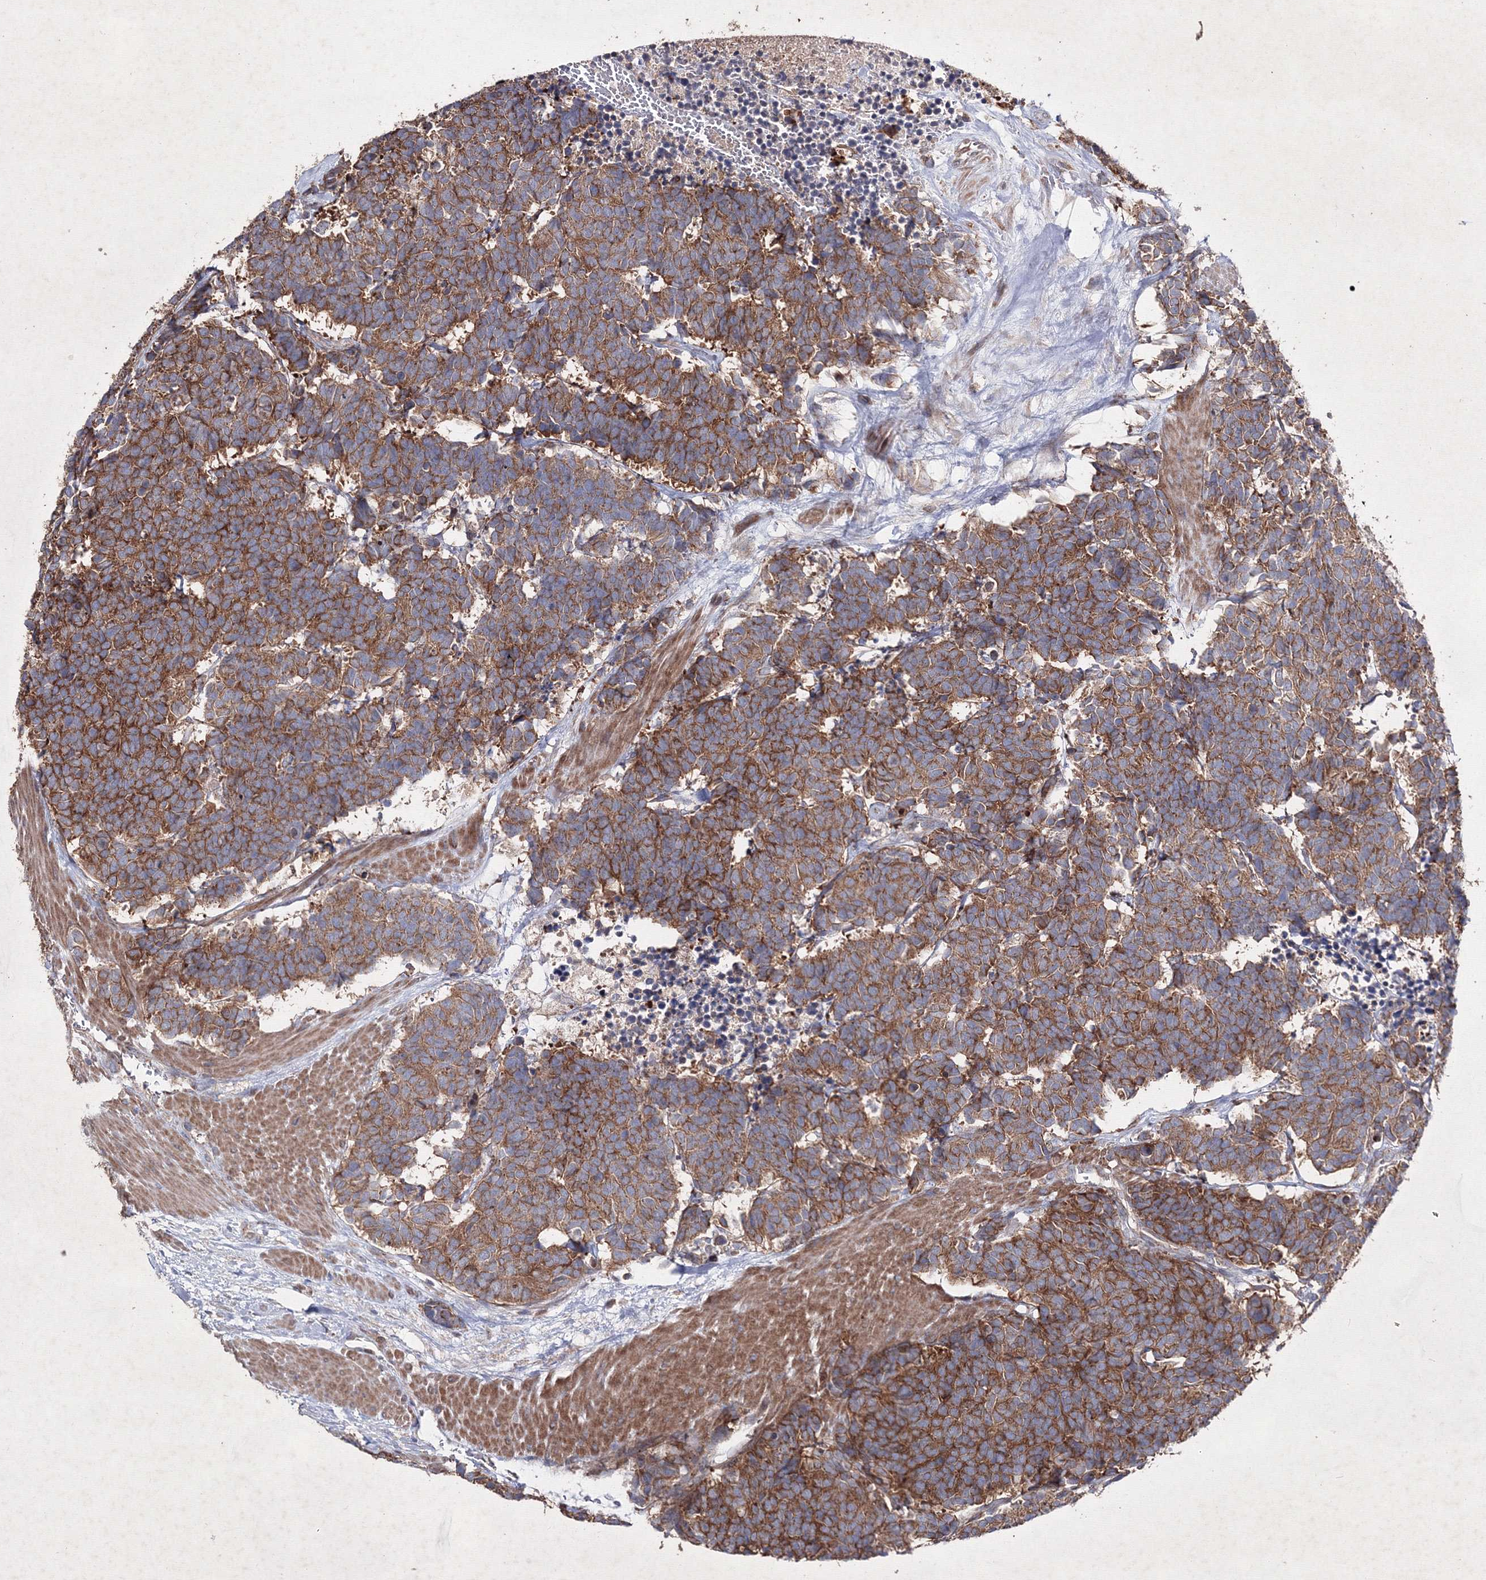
{"staining": {"intensity": "strong", "quantity": ">75%", "location": "cytoplasmic/membranous"}, "tissue": "carcinoid", "cell_type": "Tumor cells", "image_type": "cancer", "snomed": [{"axis": "morphology", "description": "Carcinoma, NOS"}, {"axis": "morphology", "description": "Carcinoid, malignant, NOS"}, {"axis": "topography", "description": "Urinary bladder"}], "caption": "A high amount of strong cytoplasmic/membranous expression is present in approximately >75% of tumor cells in malignant carcinoid tissue.", "gene": "GFM1", "patient": {"sex": "male", "age": 57}}